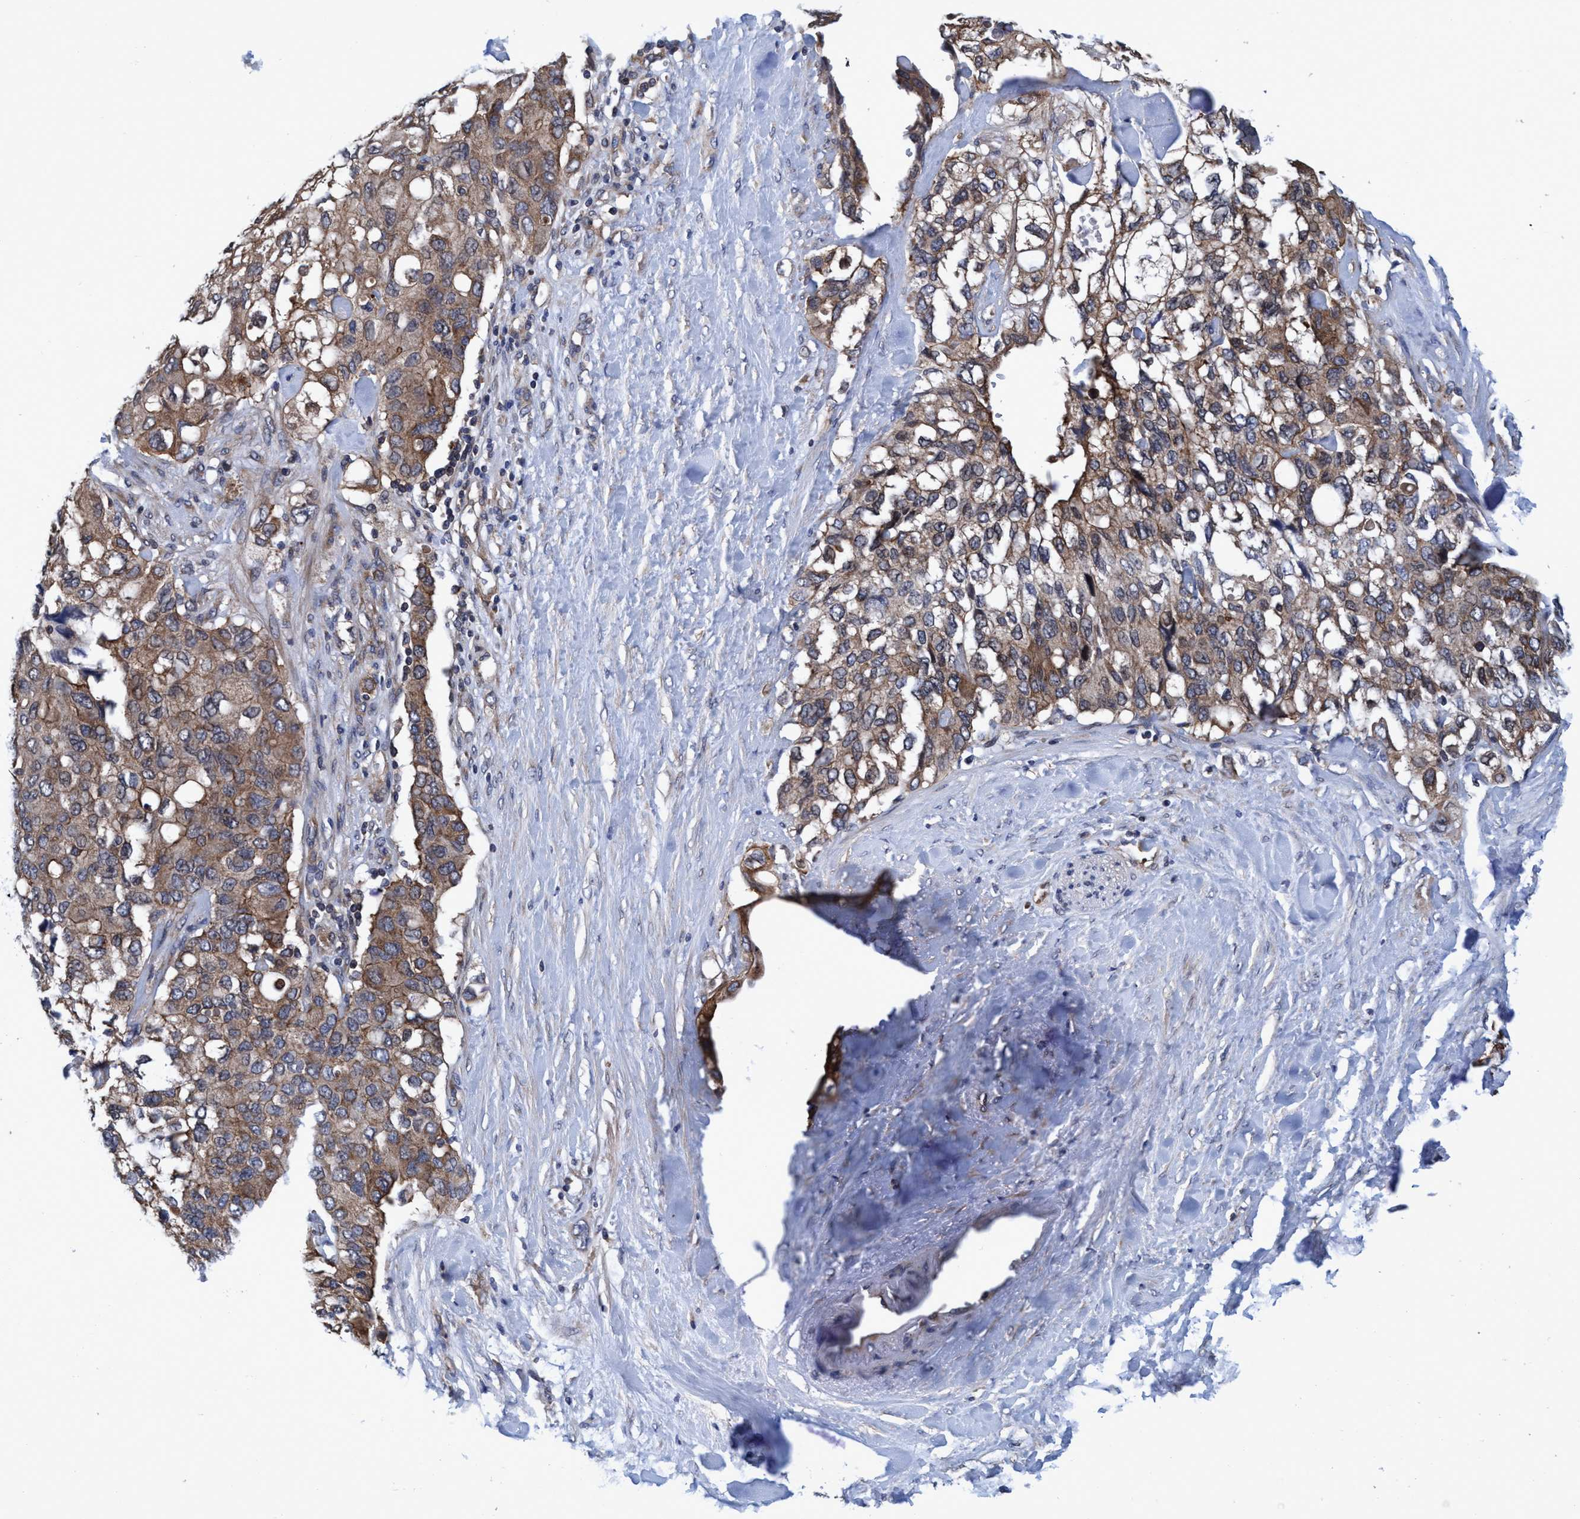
{"staining": {"intensity": "moderate", "quantity": ">75%", "location": "cytoplasmic/membranous"}, "tissue": "pancreatic cancer", "cell_type": "Tumor cells", "image_type": "cancer", "snomed": [{"axis": "morphology", "description": "Adenocarcinoma, NOS"}, {"axis": "topography", "description": "Pancreas"}], "caption": "Immunohistochemistry (IHC) micrograph of pancreatic cancer stained for a protein (brown), which demonstrates medium levels of moderate cytoplasmic/membranous expression in about >75% of tumor cells.", "gene": "CALCOCO2", "patient": {"sex": "female", "age": 56}}